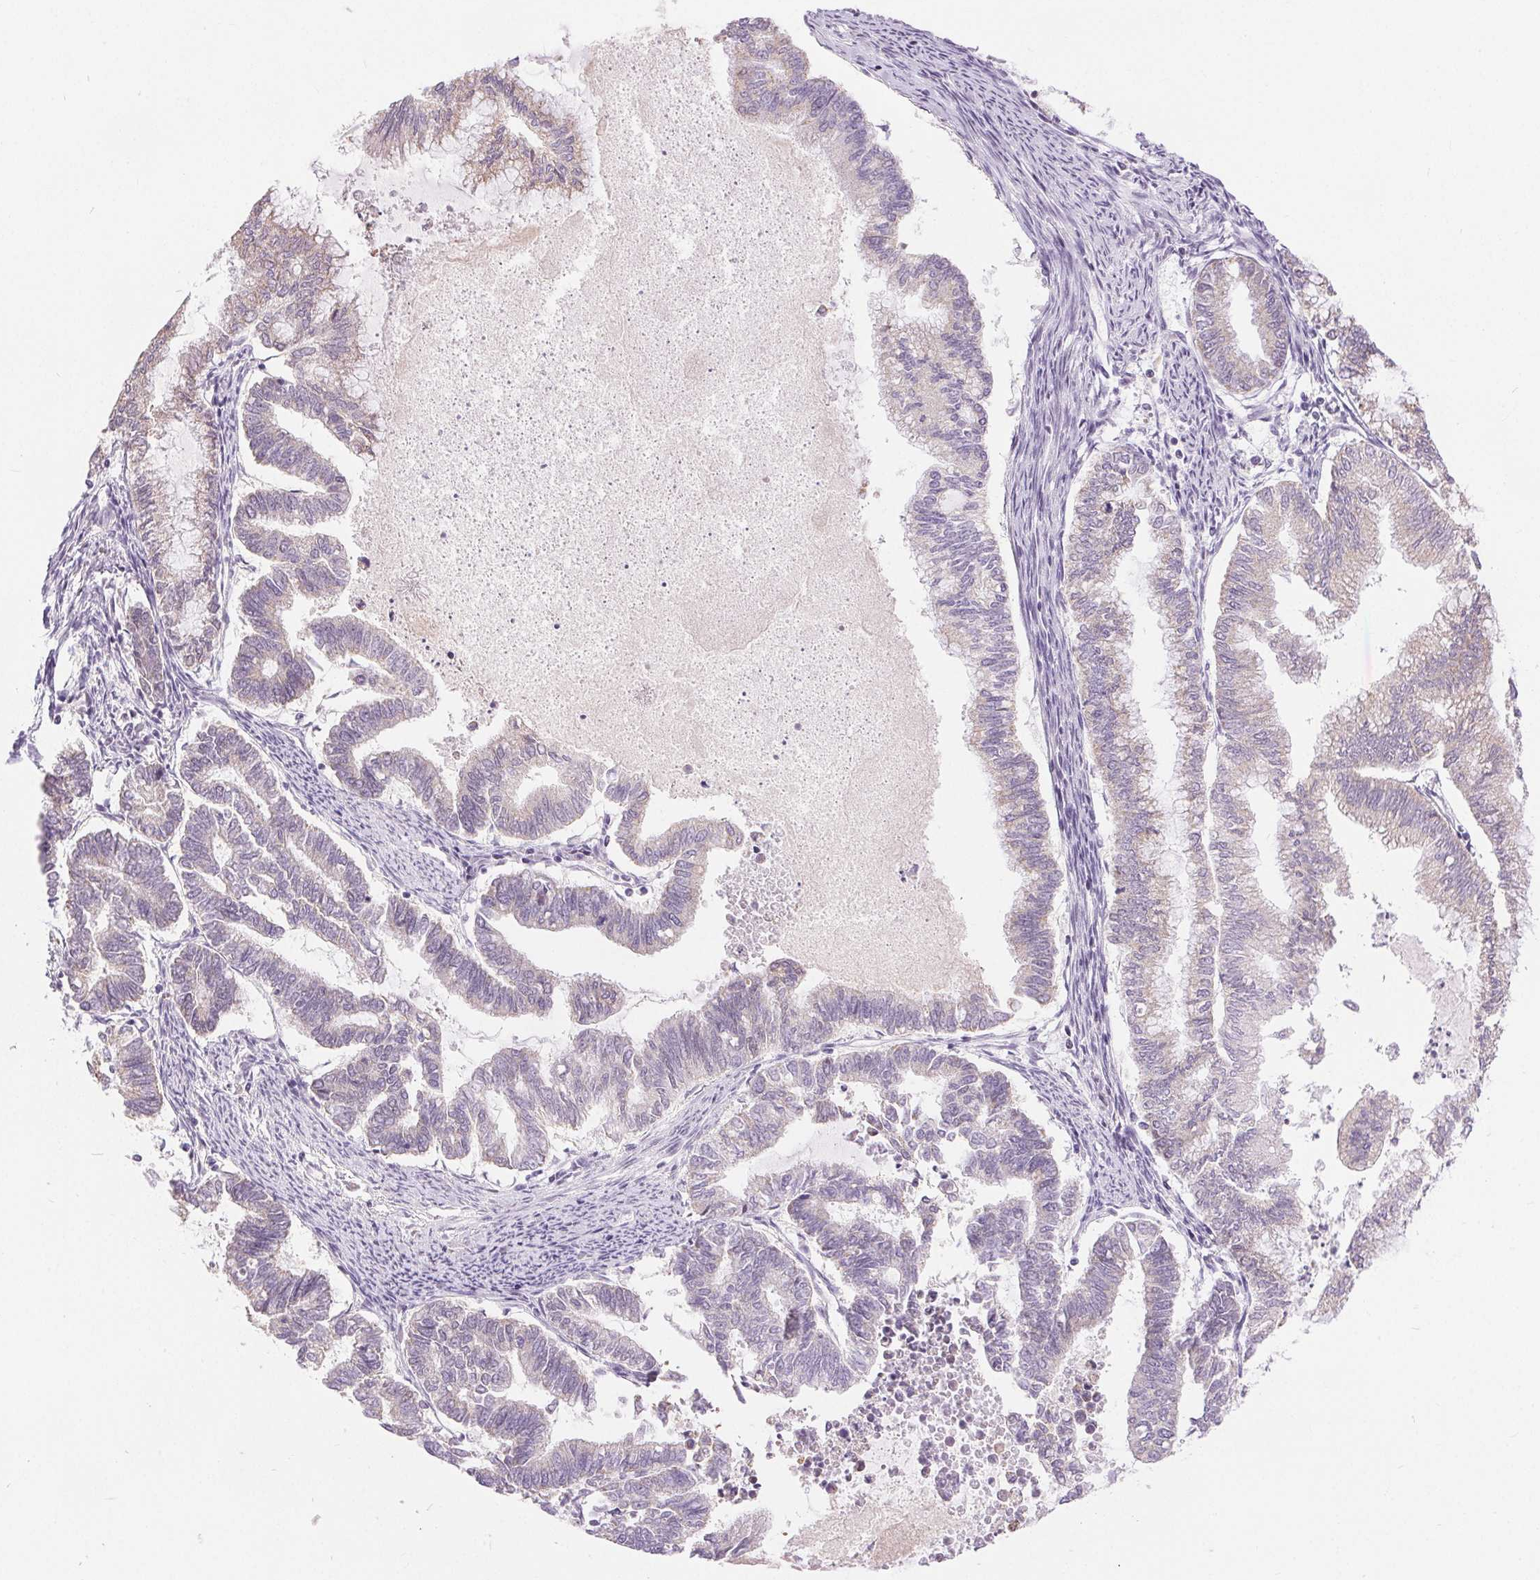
{"staining": {"intensity": "weak", "quantity": "25%-75%", "location": "cytoplasmic/membranous"}, "tissue": "endometrial cancer", "cell_type": "Tumor cells", "image_type": "cancer", "snomed": [{"axis": "morphology", "description": "Adenocarcinoma, NOS"}, {"axis": "topography", "description": "Endometrium"}], "caption": "Endometrial cancer stained with a brown dye exhibits weak cytoplasmic/membranous positive expression in about 25%-75% of tumor cells.", "gene": "POU2F2", "patient": {"sex": "female", "age": 79}}